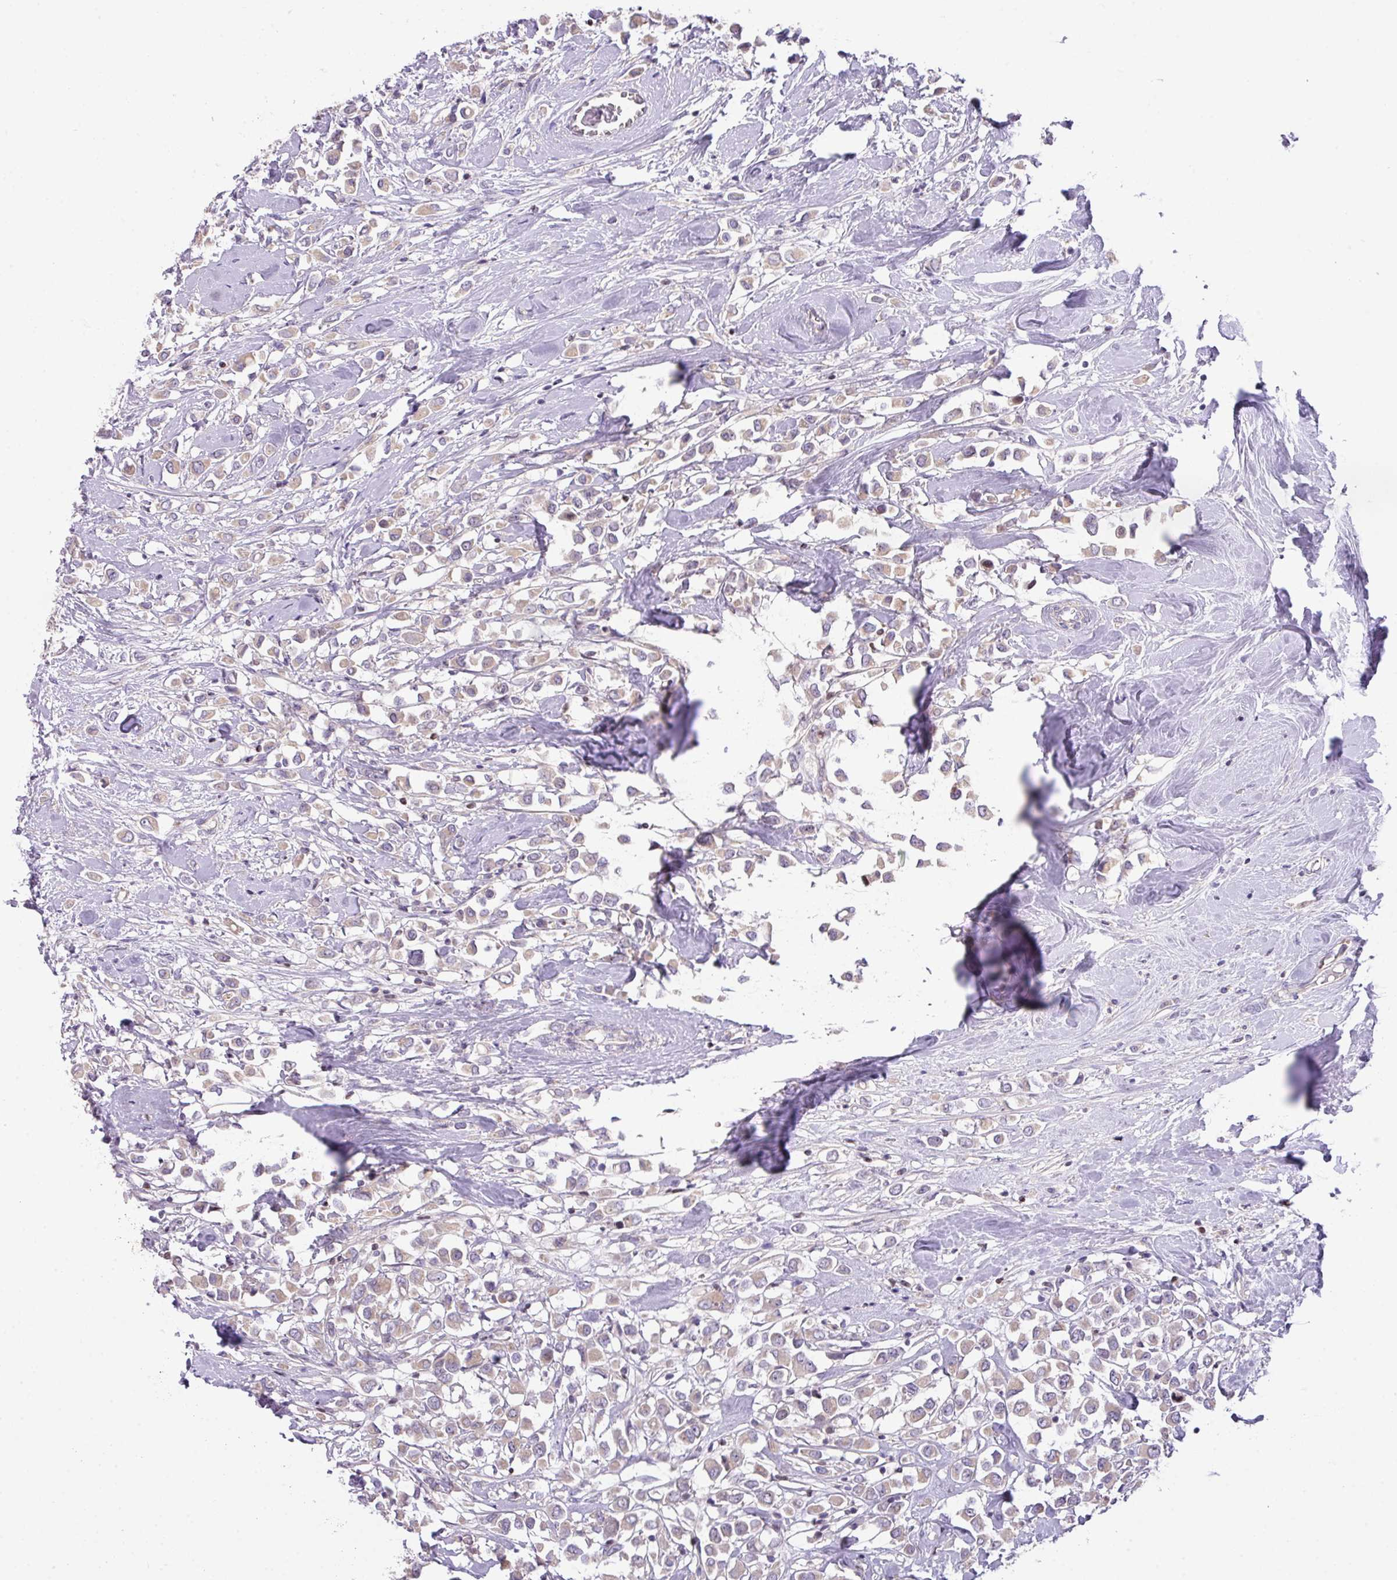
{"staining": {"intensity": "negative", "quantity": "none", "location": "none"}, "tissue": "breast cancer", "cell_type": "Tumor cells", "image_type": "cancer", "snomed": [{"axis": "morphology", "description": "Duct carcinoma"}, {"axis": "topography", "description": "Breast"}], "caption": "The micrograph exhibits no significant staining in tumor cells of intraductal carcinoma (breast). (DAB immunohistochemistry (IHC), high magnification).", "gene": "ZNF394", "patient": {"sex": "female", "age": 61}}